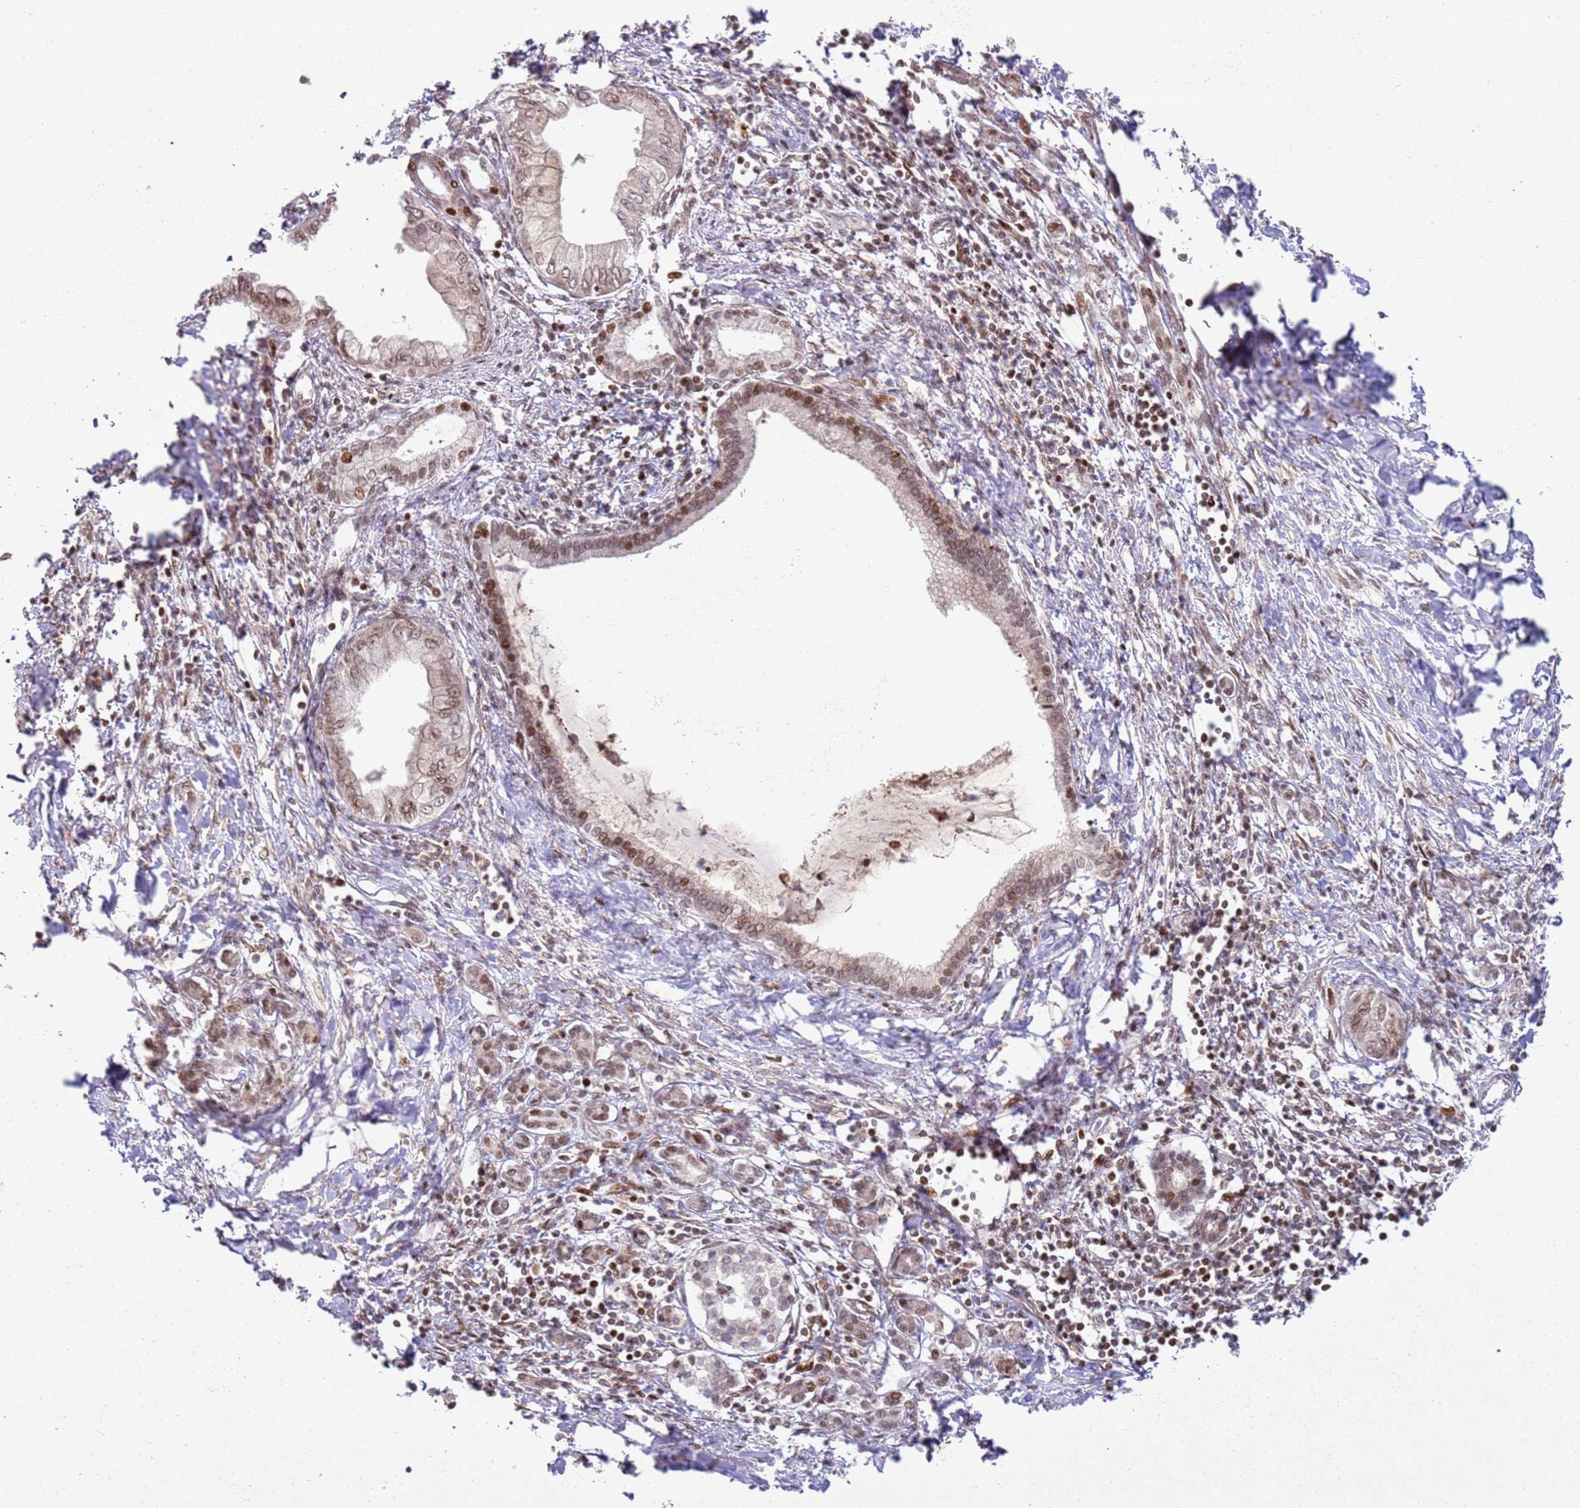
{"staining": {"intensity": "moderate", "quantity": ">75%", "location": "nuclear"}, "tissue": "pancreatic cancer", "cell_type": "Tumor cells", "image_type": "cancer", "snomed": [{"axis": "morphology", "description": "Adenocarcinoma, NOS"}, {"axis": "topography", "description": "Pancreas"}], "caption": "This is a photomicrograph of immunohistochemistry (IHC) staining of pancreatic adenocarcinoma, which shows moderate expression in the nuclear of tumor cells.", "gene": "KLHL36", "patient": {"sex": "male", "age": 48}}